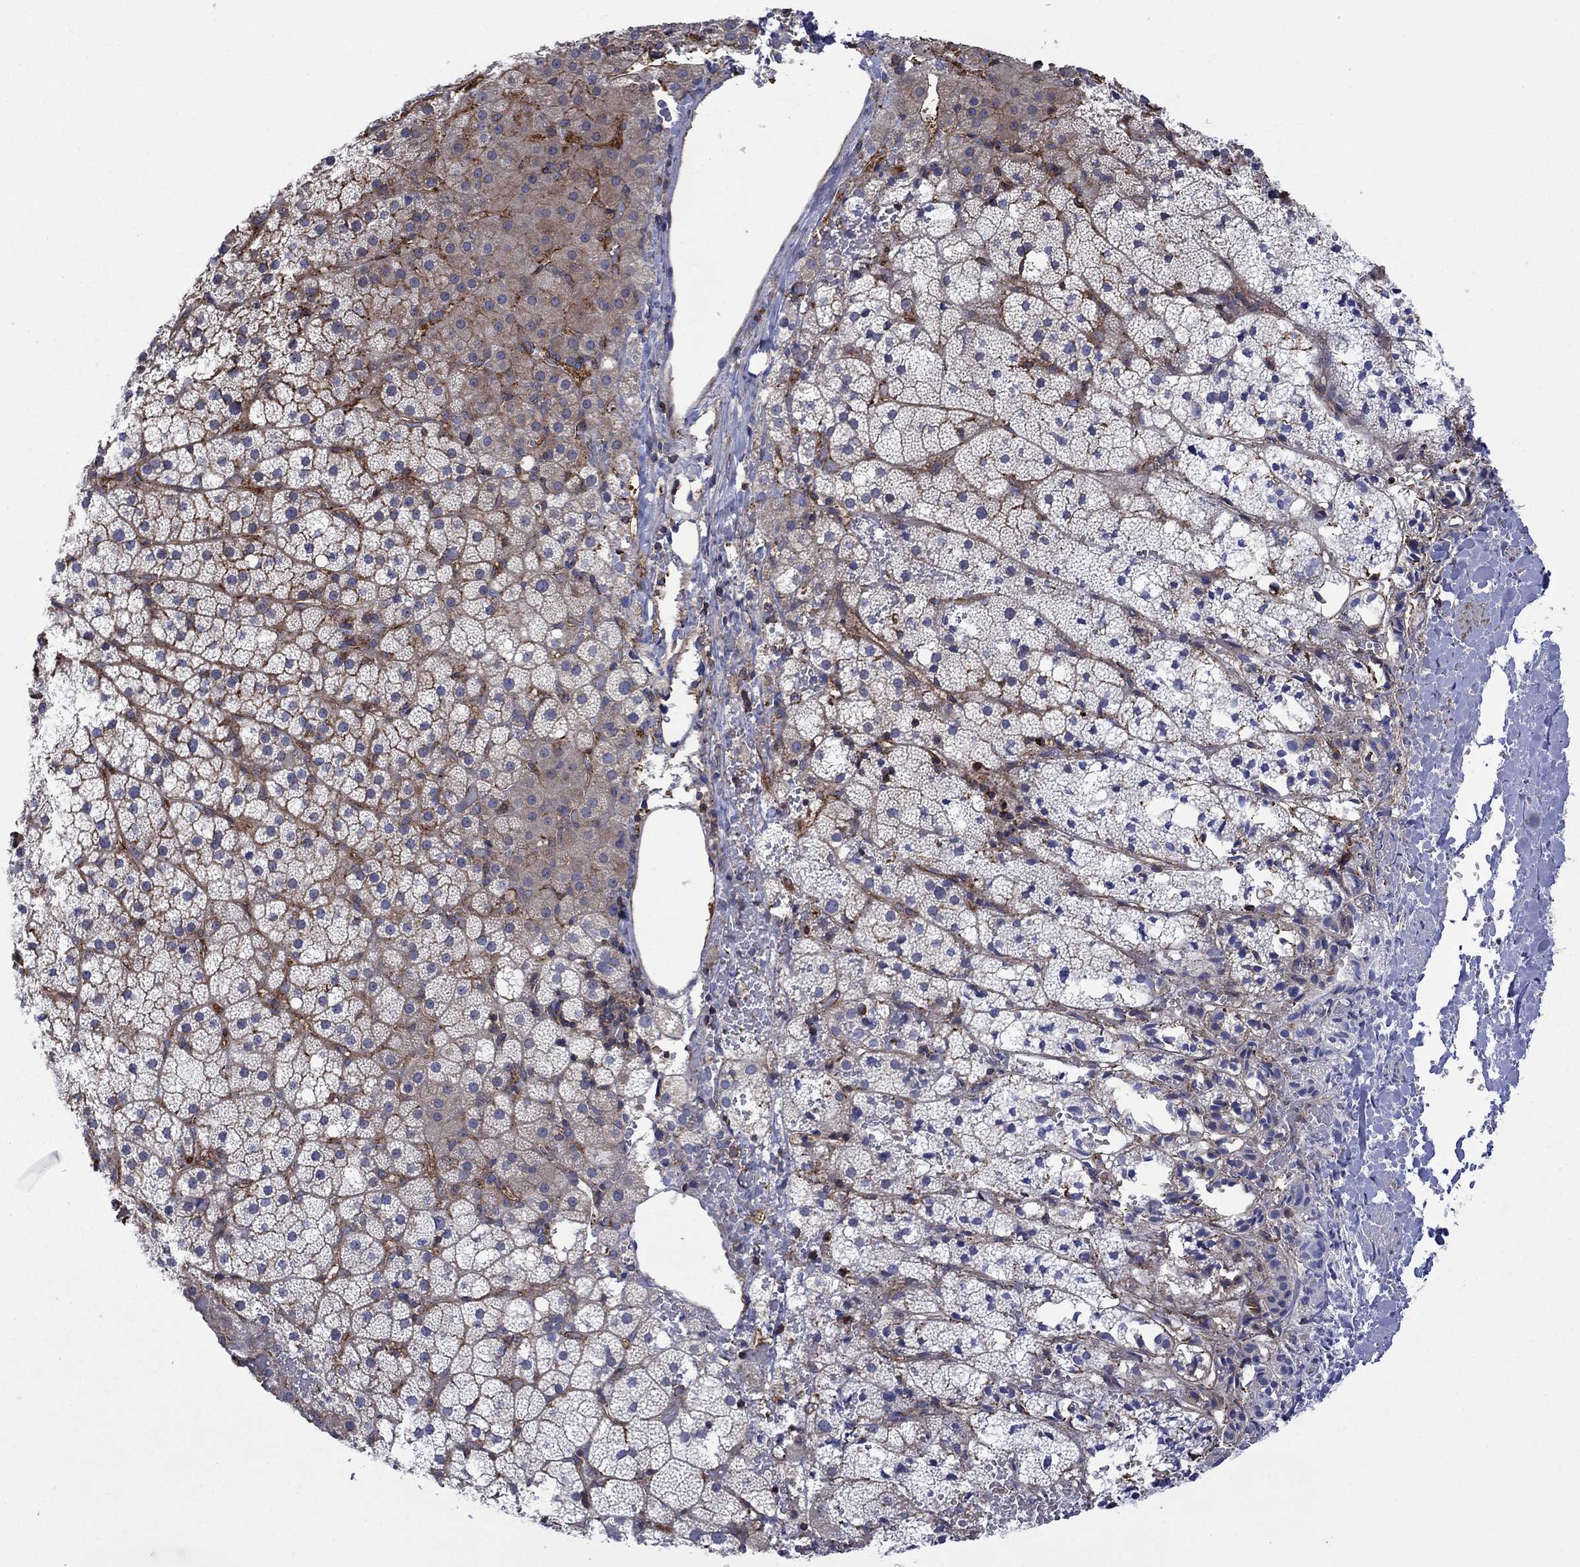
{"staining": {"intensity": "strong", "quantity": "<25%", "location": "cytoplasmic/membranous"}, "tissue": "adrenal gland", "cell_type": "Glandular cells", "image_type": "normal", "snomed": [{"axis": "morphology", "description": "Normal tissue, NOS"}, {"axis": "topography", "description": "Adrenal gland"}], "caption": "IHC histopathology image of benign adrenal gland: adrenal gland stained using immunohistochemistry displays medium levels of strong protein expression localized specifically in the cytoplasmic/membranous of glandular cells, appearing as a cytoplasmic/membranous brown color.", "gene": "PAG1", "patient": {"sex": "male", "age": 53}}